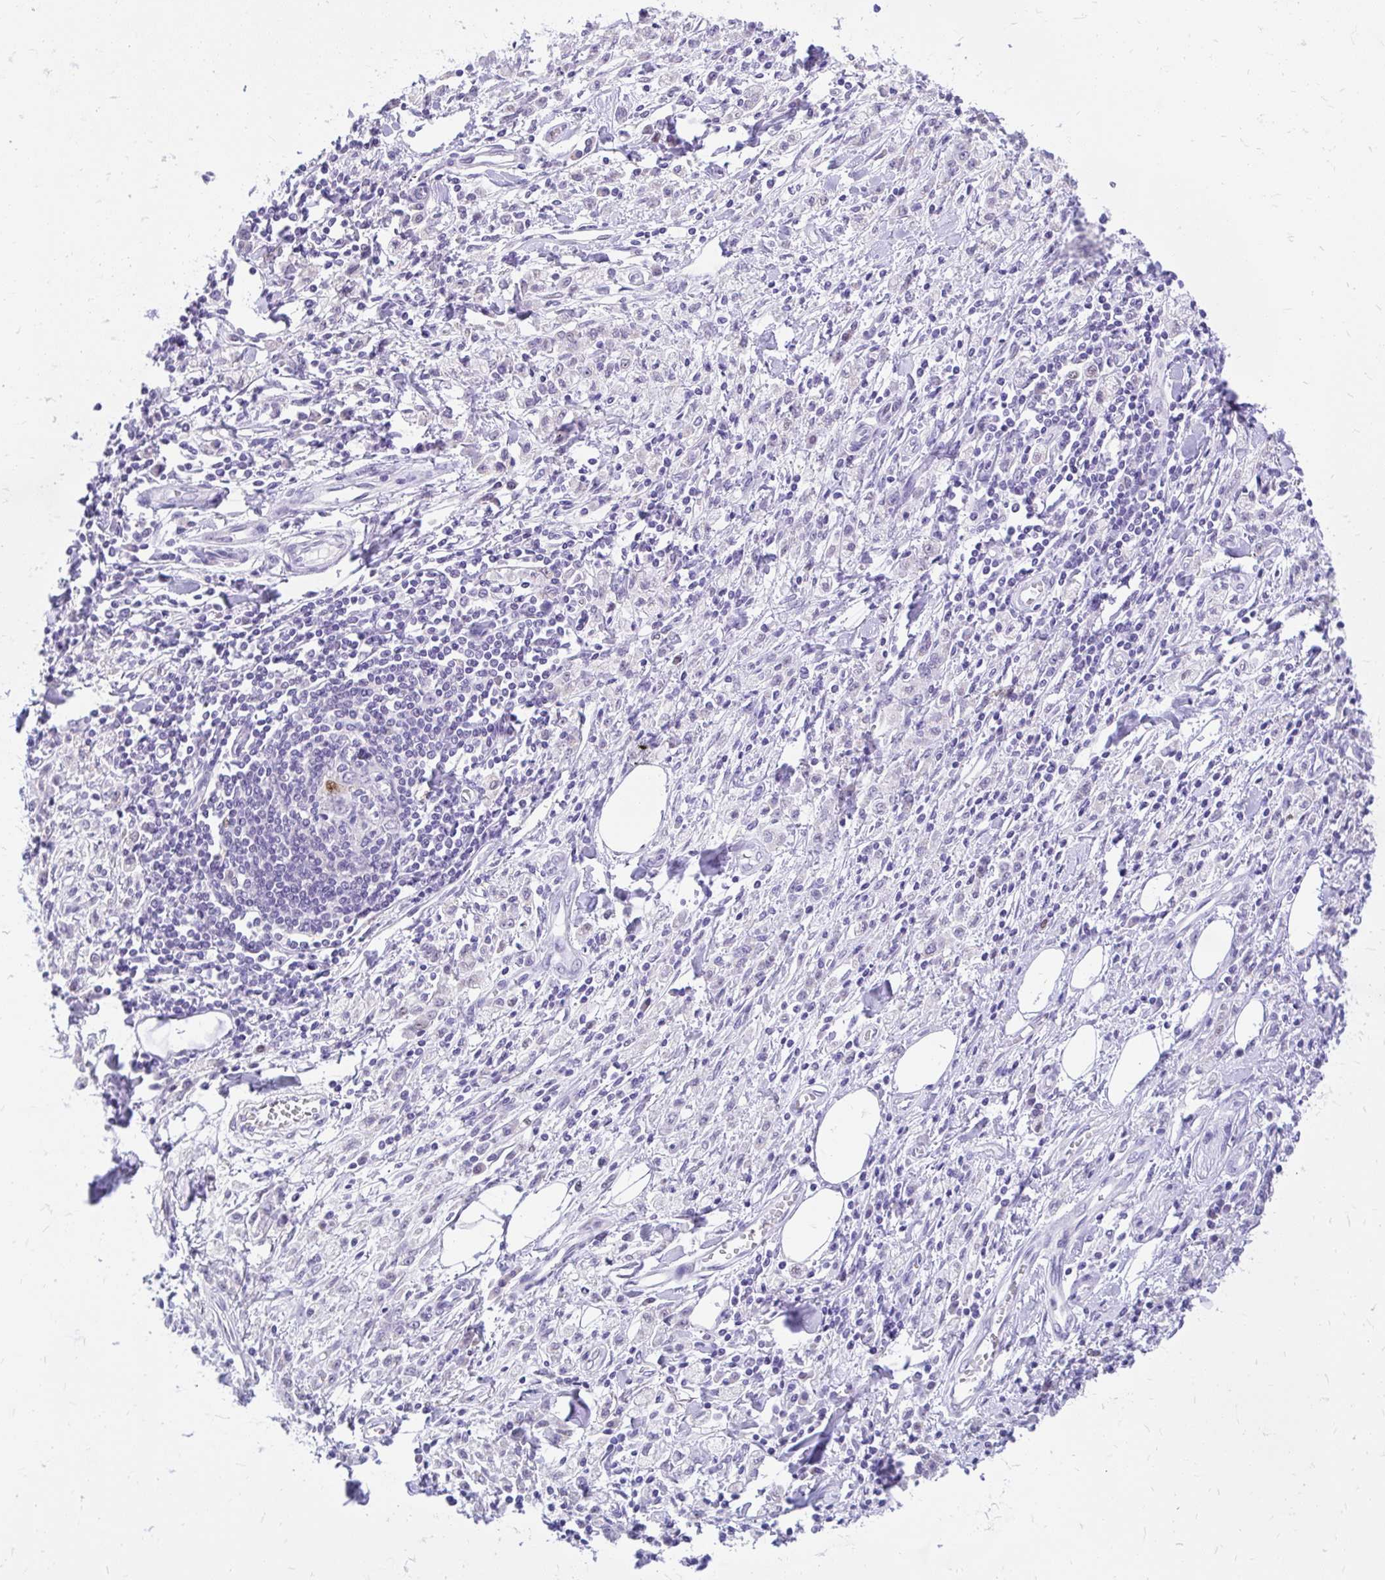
{"staining": {"intensity": "negative", "quantity": "none", "location": "none"}, "tissue": "stomach cancer", "cell_type": "Tumor cells", "image_type": "cancer", "snomed": [{"axis": "morphology", "description": "Adenocarcinoma, NOS"}, {"axis": "topography", "description": "Stomach"}], "caption": "An IHC image of stomach adenocarcinoma is shown. There is no staining in tumor cells of stomach adenocarcinoma.", "gene": "GLB1L2", "patient": {"sex": "male", "age": 77}}